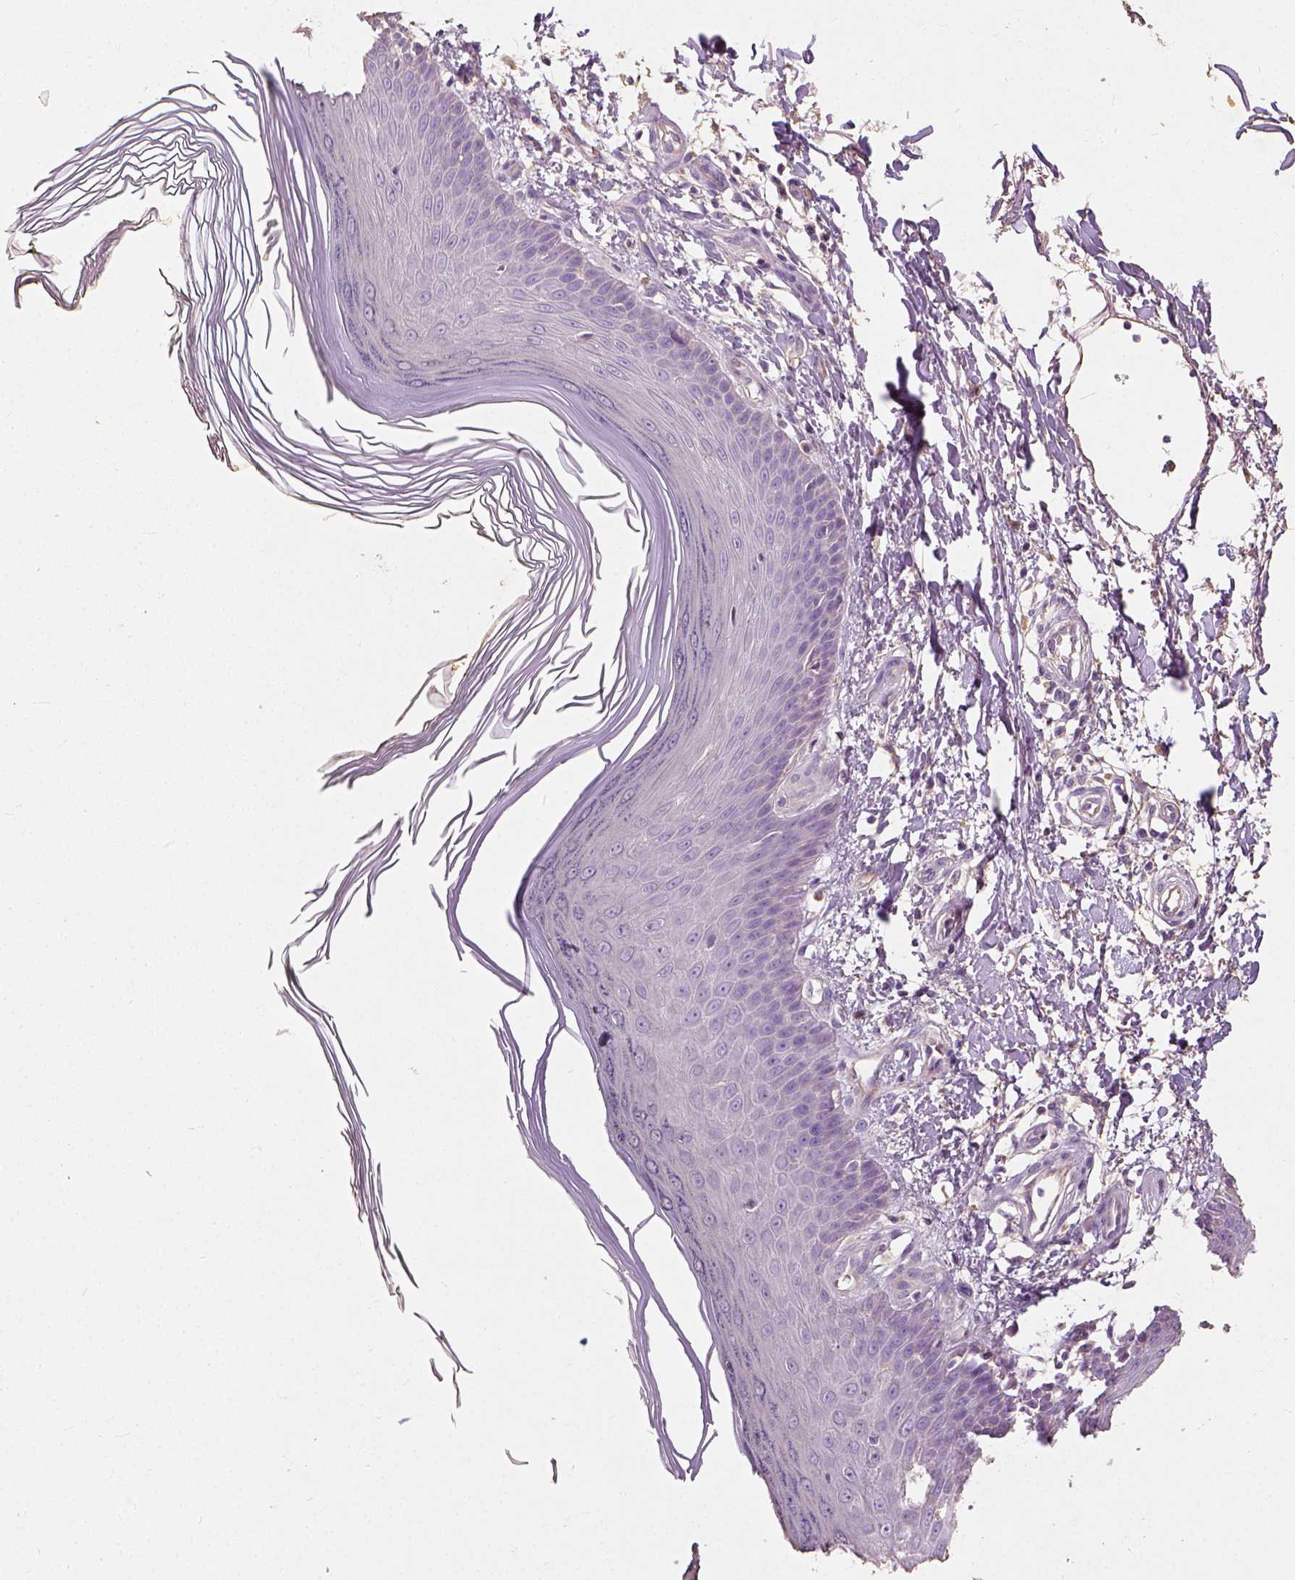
{"staining": {"intensity": "negative", "quantity": "none", "location": "none"}, "tissue": "skin", "cell_type": "Fibroblasts", "image_type": "normal", "snomed": [{"axis": "morphology", "description": "Normal tissue, NOS"}, {"axis": "topography", "description": "Skin"}], "caption": "Photomicrograph shows no significant protein staining in fibroblasts of normal skin. (Stains: DAB immunohistochemistry (IHC) with hematoxylin counter stain, Microscopy: brightfield microscopy at high magnification).", "gene": "DHCR24", "patient": {"sex": "female", "age": 62}}